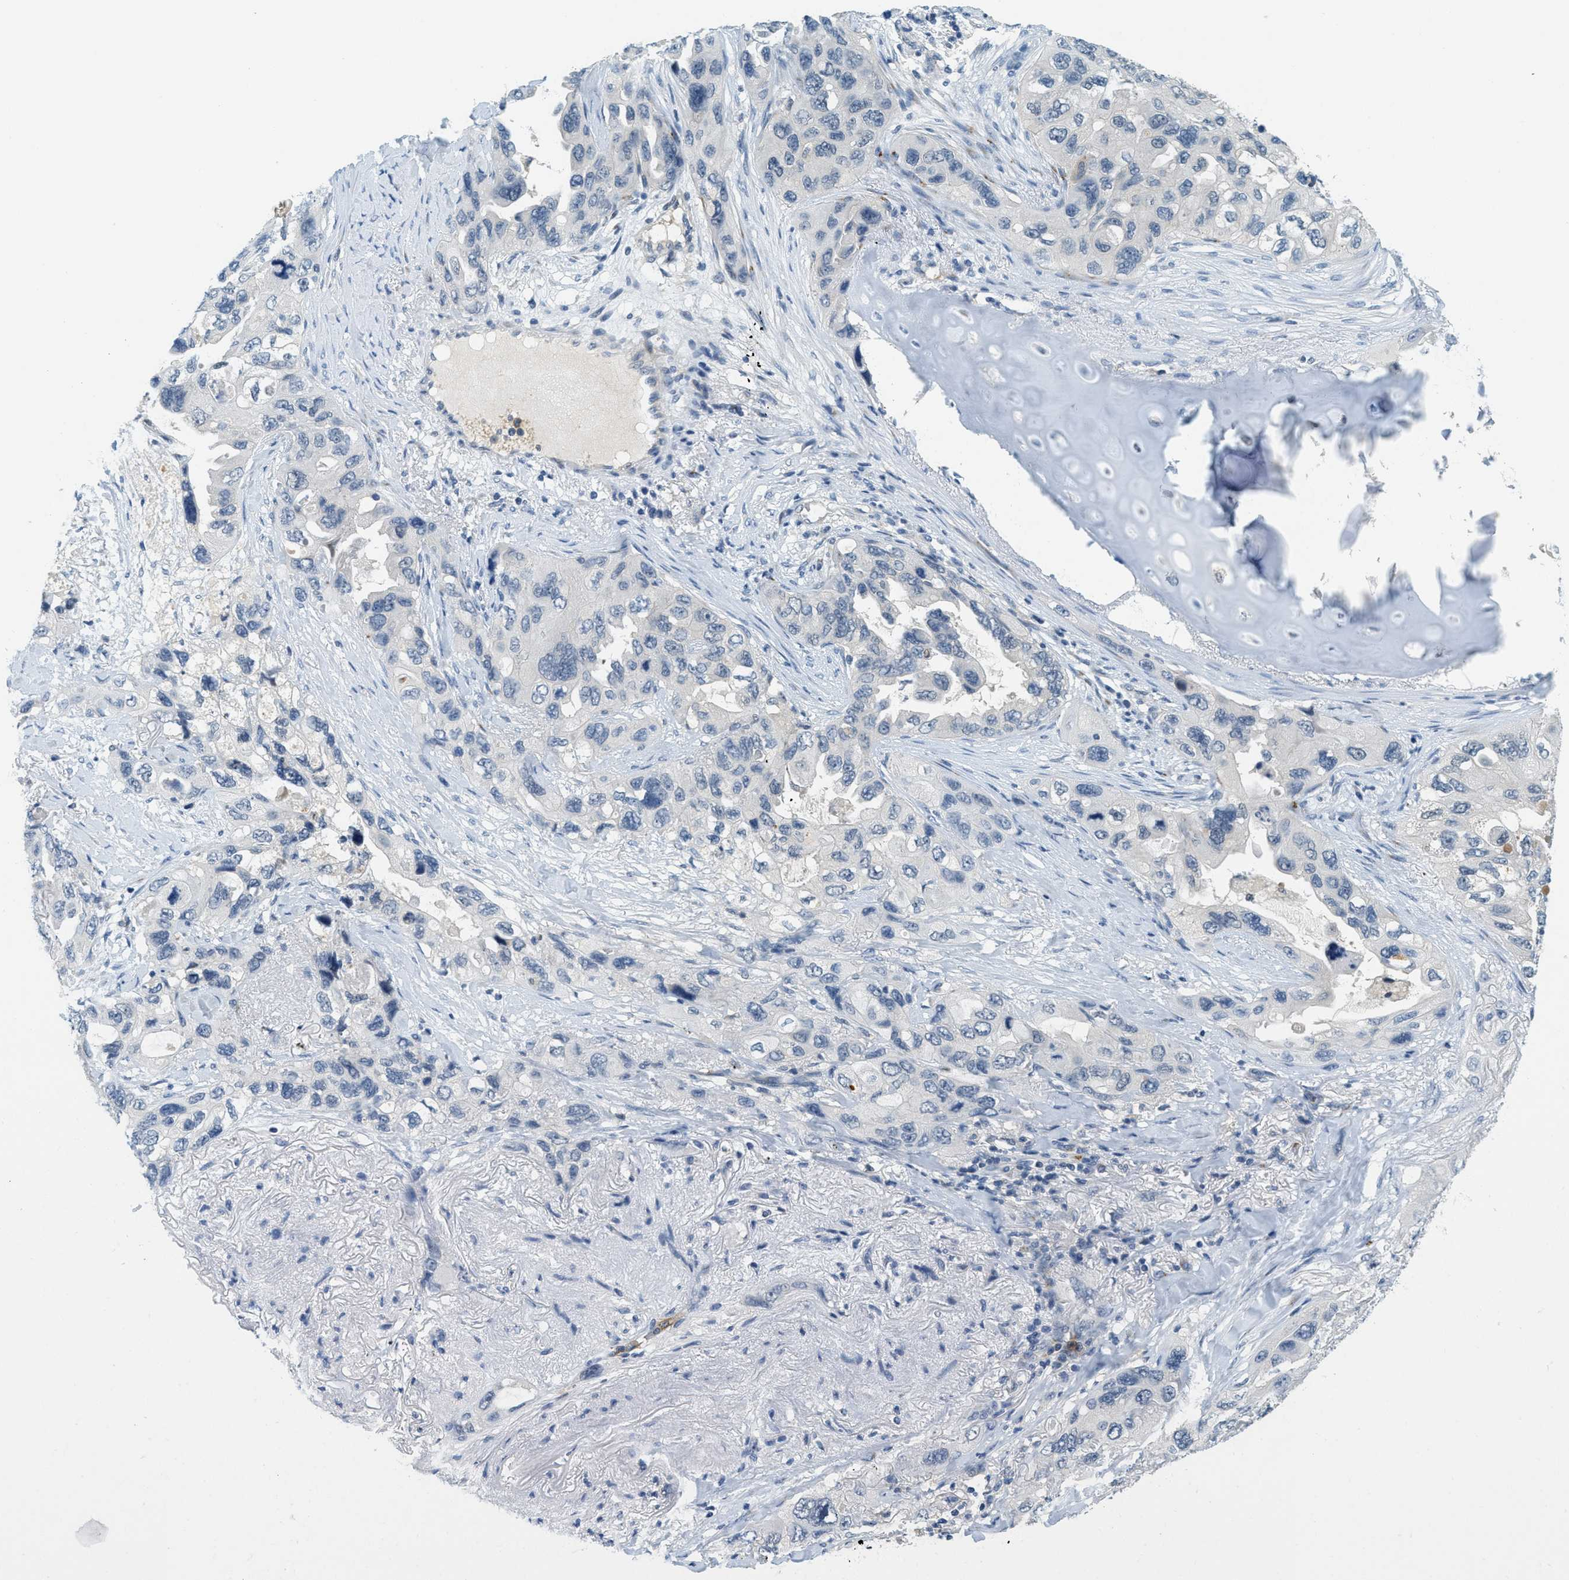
{"staining": {"intensity": "negative", "quantity": "none", "location": "none"}, "tissue": "lung cancer", "cell_type": "Tumor cells", "image_type": "cancer", "snomed": [{"axis": "morphology", "description": "Squamous cell carcinoma, NOS"}, {"axis": "topography", "description": "Lung"}], "caption": "Tumor cells are negative for protein expression in human lung cancer (squamous cell carcinoma). Nuclei are stained in blue.", "gene": "RASGRP2", "patient": {"sex": "female", "age": 73}}